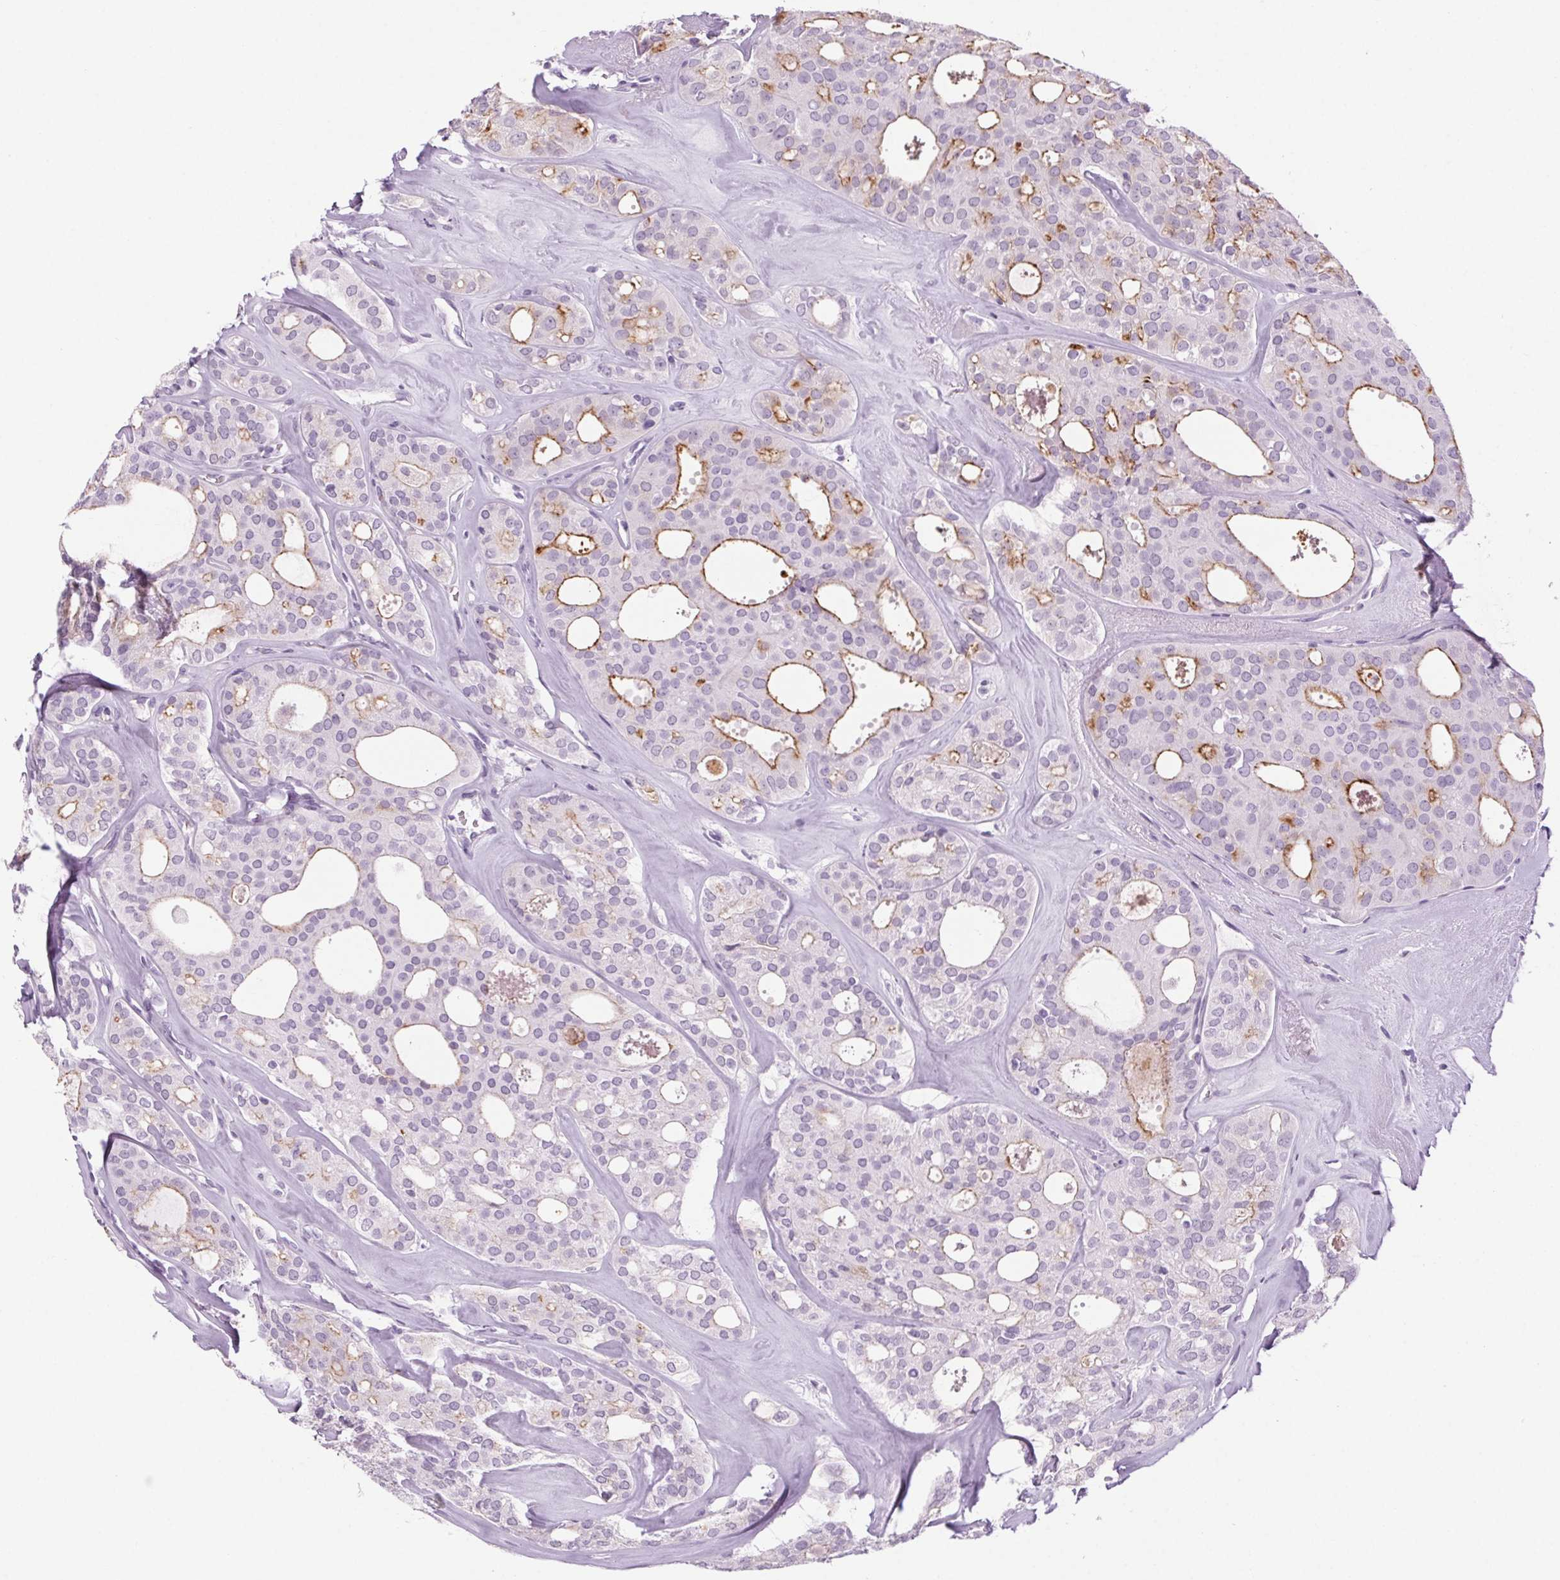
{"staining": {"intensity": "moderate", "quantity": "<25%", "location": "cytoplasmic/membranous"}, "tissue": "thyroid cancer", "cell_type": "Tumor cells", "image_type": "cancer", "snomed": [{"axis": "morphology", "description": "Follicular adenoma carcinoma, NOS"}, {"axis": "topography", "description": "Thyroid gland"}], "caption": "A histopathology image of follicular adenoma carcinoma (thyroid) stained for a protein reveals moderate cytoplasmic/membranous brown staining in tumor cells.", "gene": "LRP2", "patient": {"sex": "male", "age": 75}}